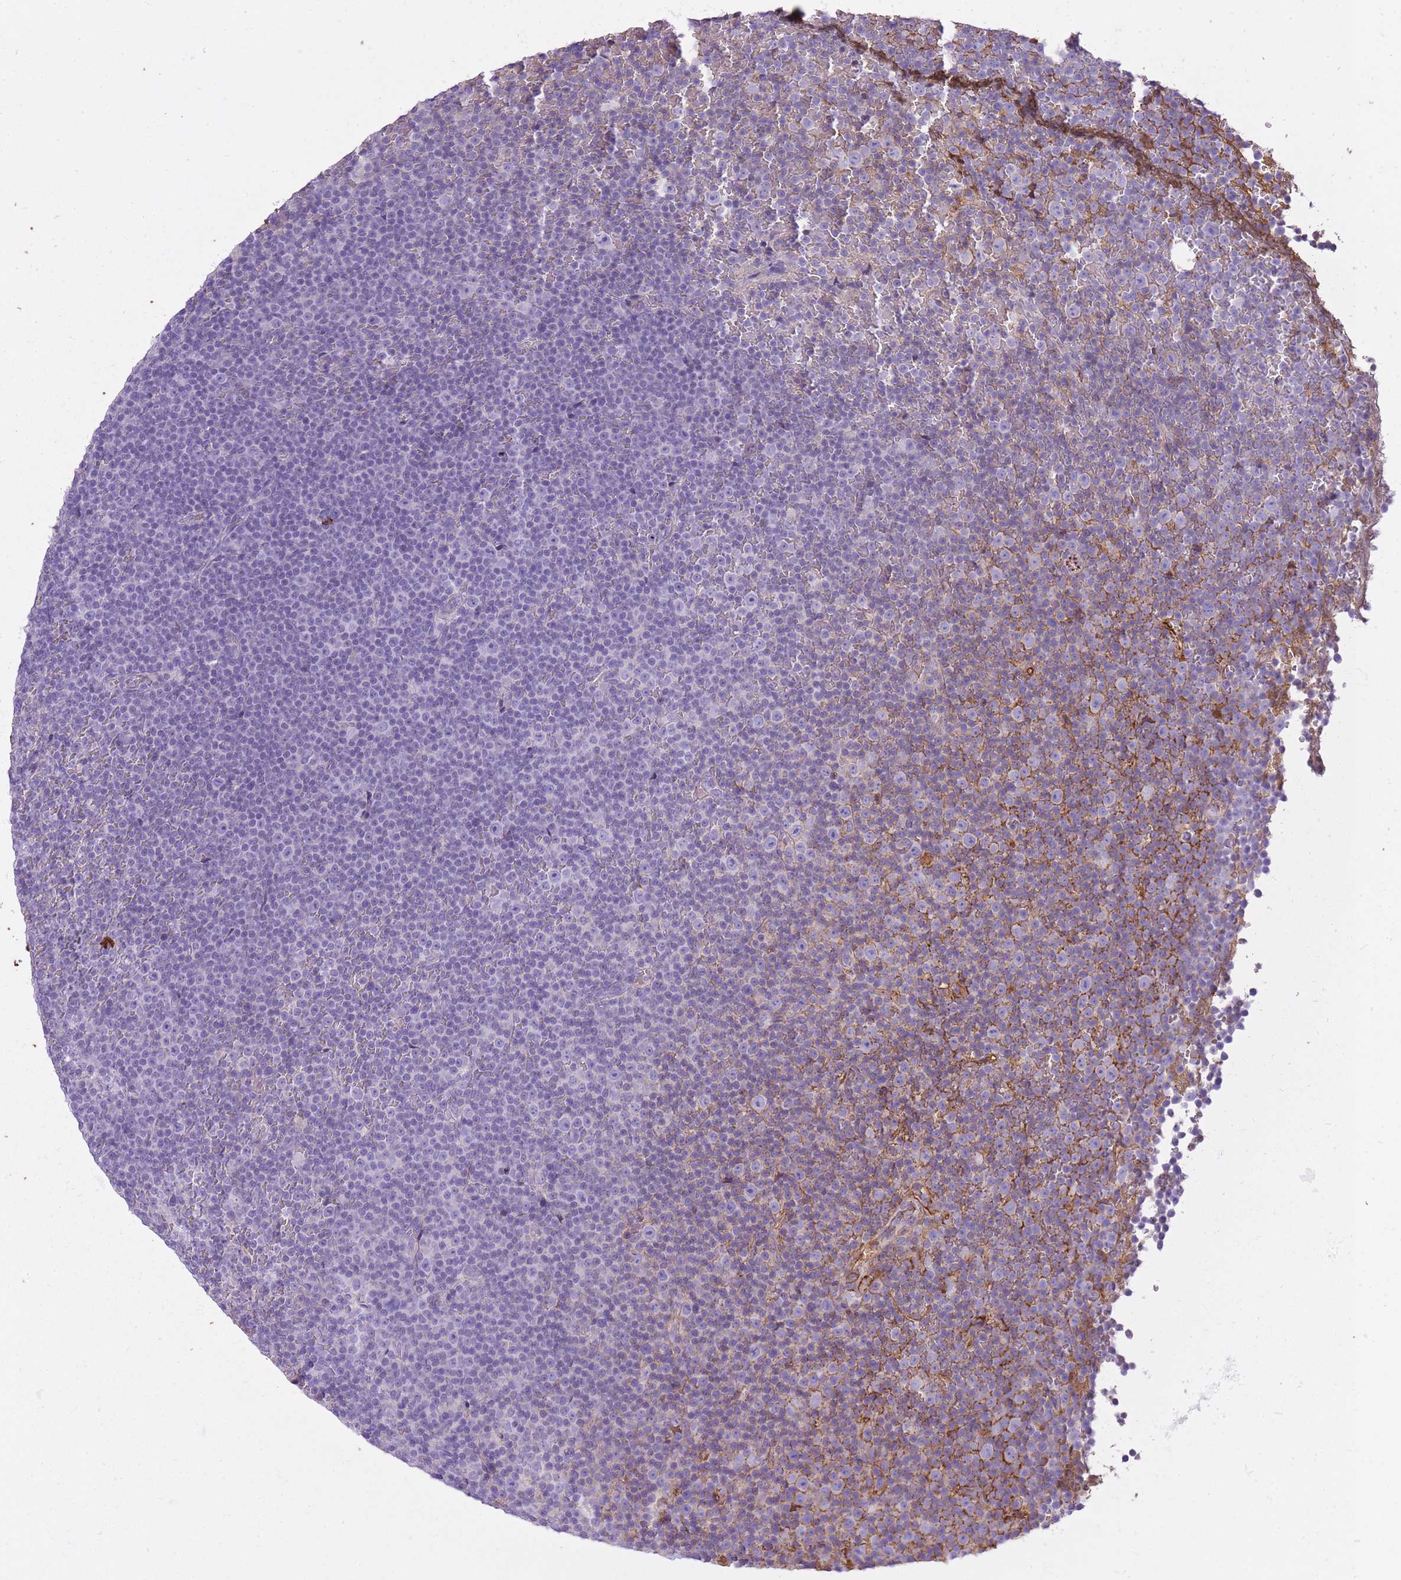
{"staining": {"intensity": "negative", "quantity": "none", "location": "none"}, "tissue": "lymphoma", "cell_type": "Tumor cells", "image_type": "cancer", "snomed": [{"axis": "morphology", "description": "Malignant lymphoma, non-Hodgkin's type, Low grade"}, {"axis": "topography", "description": "Lymph node"}], "caption": "High power microscopy image of an IHC micrograph of lymphoma, revealing no significant expression in tumor cells.", "gene": "IGKV1D-42", "patient": {"sex": "female", "age": 67}}